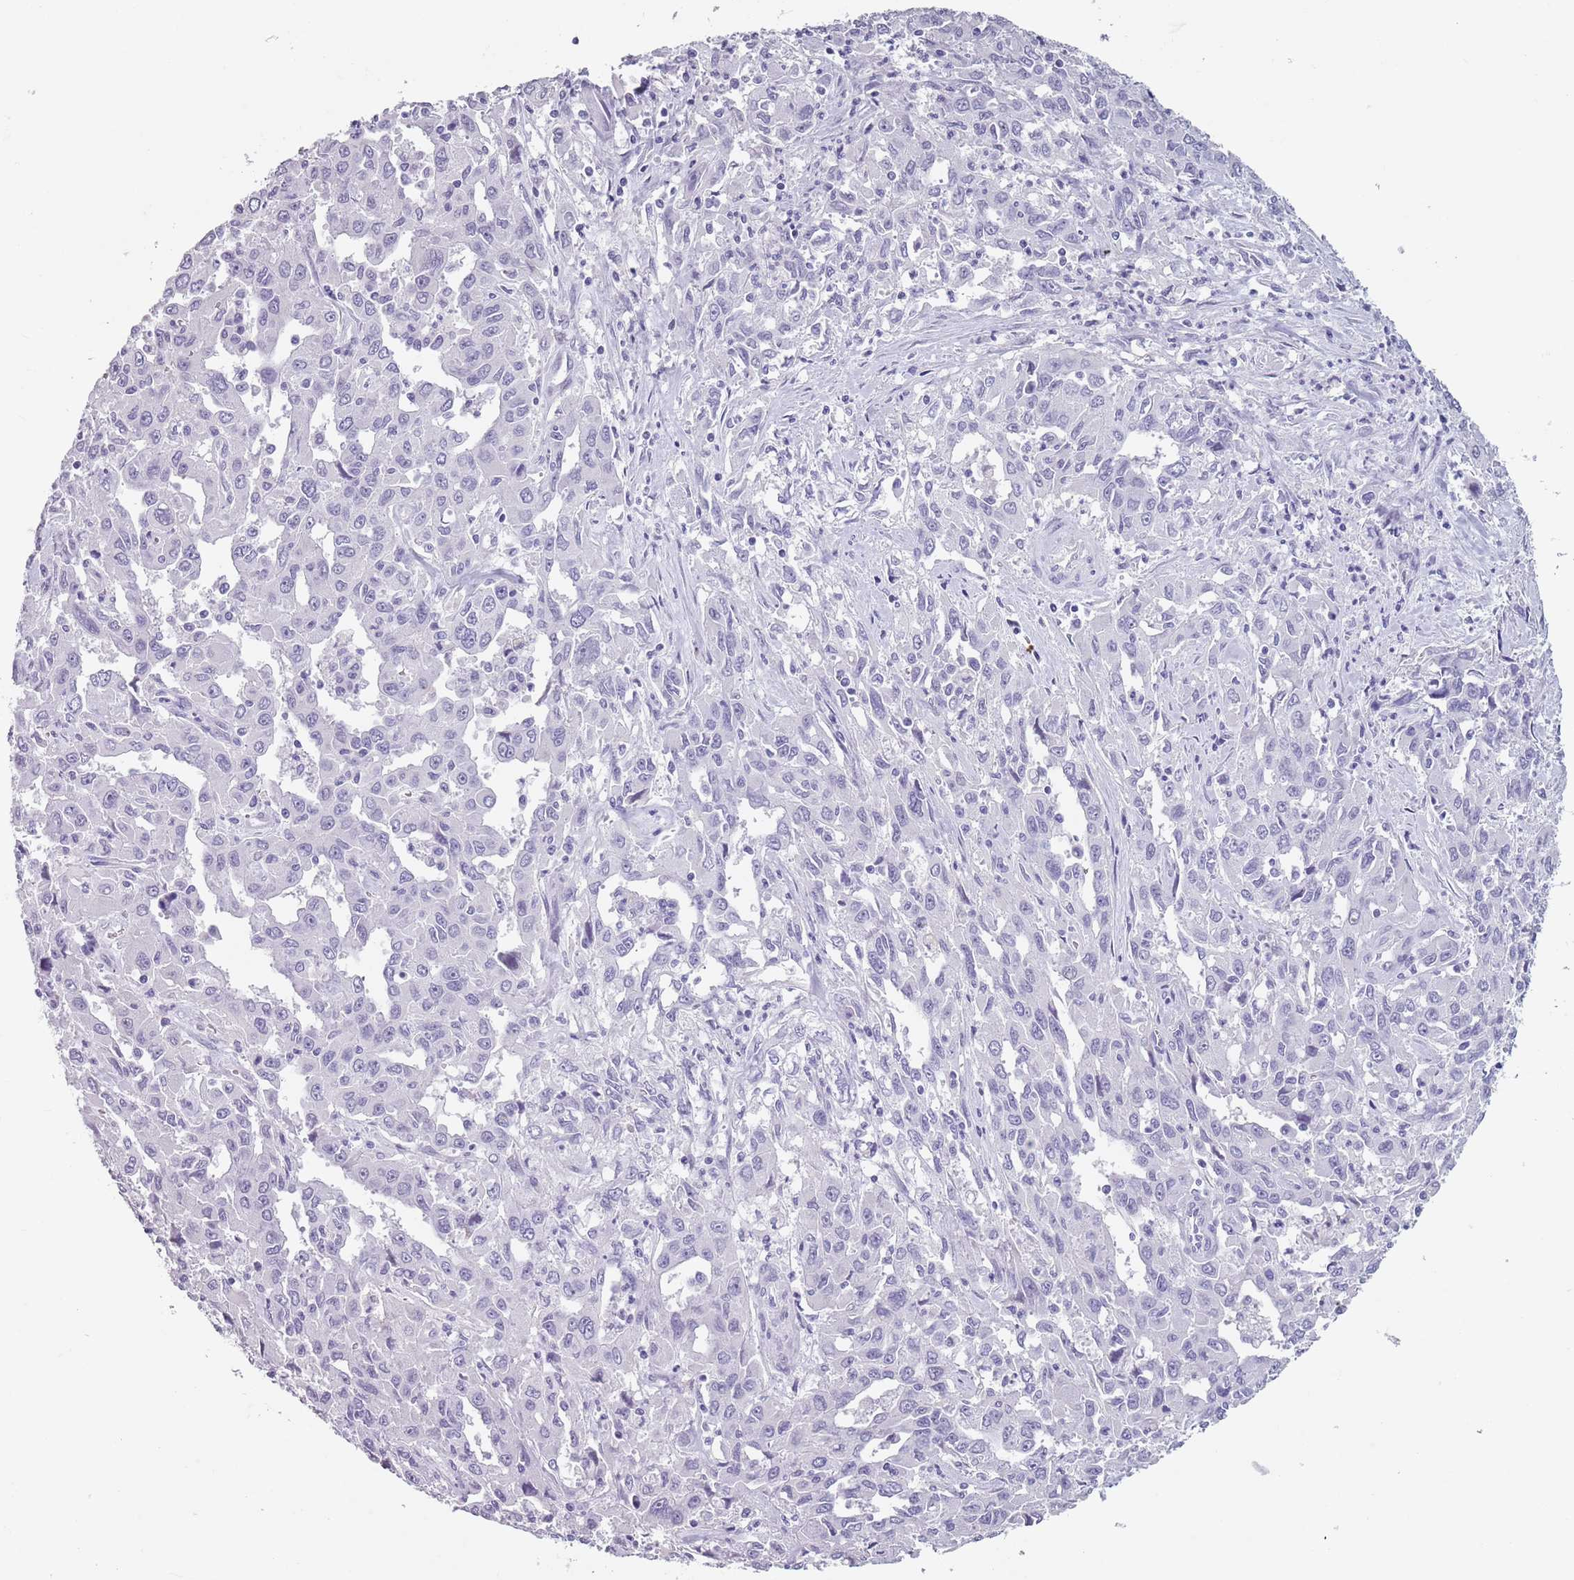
{"staining": {"intensity": "negative", "quantity": "none", "location": "none"}, "tissue": "liver cancer", "cell_type": "Tumor cells", "image_type": "cancer", "snomed": [{"axis": "morphology", "description": "Carcinoma, Hepatocellular, NOS"}, {"axis": "topography", "description": "Liver"}], "caption": "Immunohistochemistry (IHC) photomicrograph of neoplastic tissue: liver cancer stained with DAB (3,3'-diaminobenzidine) displays no significant protein positivity in tumor cells.", "gene": "SPESP1", "patient": {"sex": "male", "age": 63}}